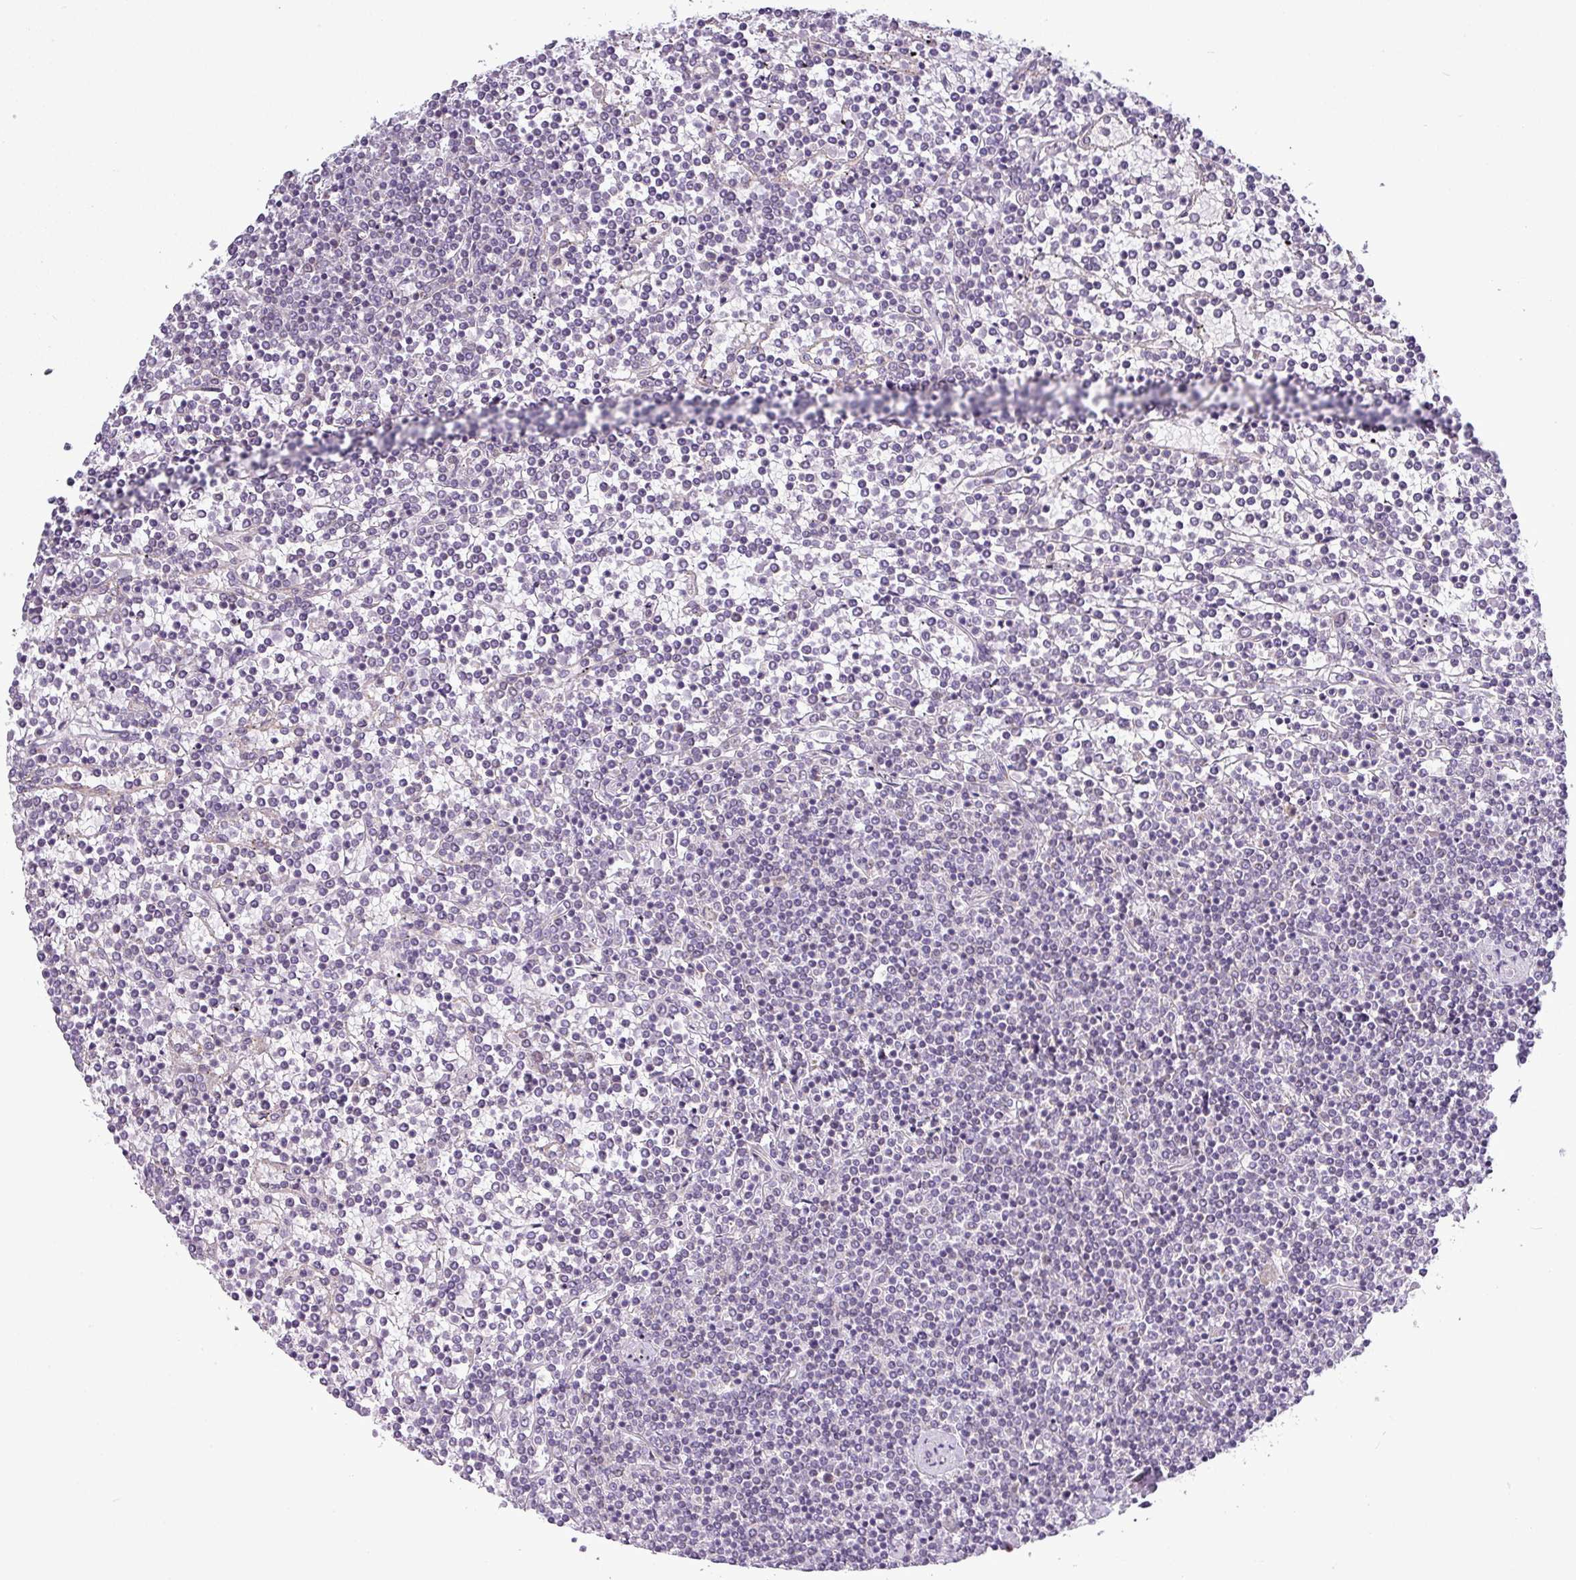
{"staining": {"intensity": "negative", "quantity": "none", "location": "none"}, "tissue": "lymphoma", "cell_type": "Tumor cells", "image_type": "cancer", "snomed": [{"axis": "morphology", "description": "Malignant lymphoma, non-Hodgkin's type, Low grade"}, {"axis": "topography", "description": "Spleen"}], "caption": "High magnification brightfield microscopy of low-grade malignant lymphoma, non-Hodgkin's type stained with DAB (3,3'-diaminobenzidine) (brown) and counterstained with hematoxylin (blue): tumor cells show no significant staining.", "gene": "ZNF217", "patient": {"sex": "female", "age": 19}}